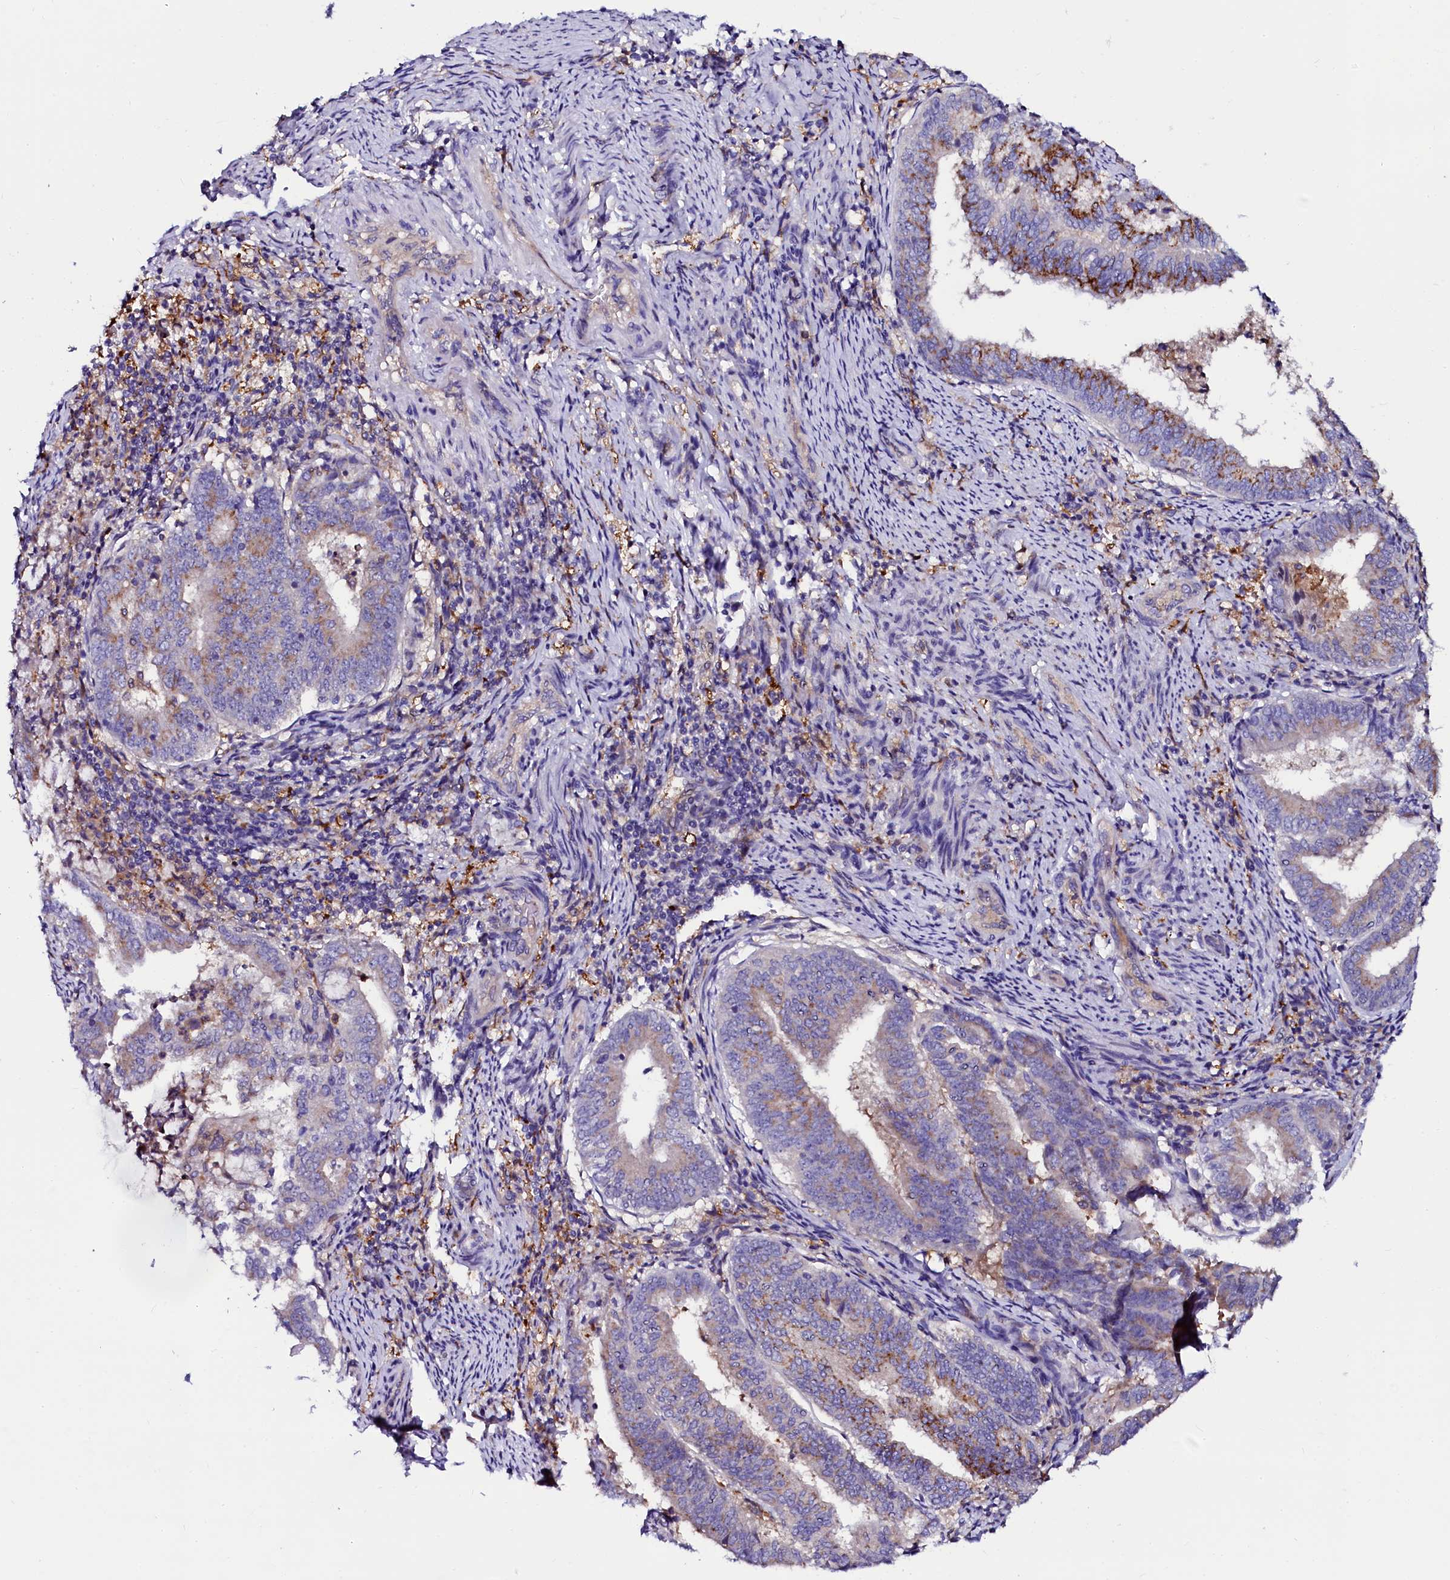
{"staining": {"intensity": "weak", "quantity": "25%-75%", "location": "cytoplasmic/membranous"}, "tissue": "endometrial cancer", "cell_type": "Tumor cells", "image_type": "cancer", "snomed": [{"axis": "morphology", "description": "Adenocarcinoma, NOS"}, {"axis": "topography", "description": "Endometrium"}], "caption": "A brown stain highlights weak cytoplasmic/membranous staining of a protein in endometrial cancer (adenocarcinoma) tumor cells.", "gene": "OTOL1", "patient": {"sex": "female", "age": 80}}